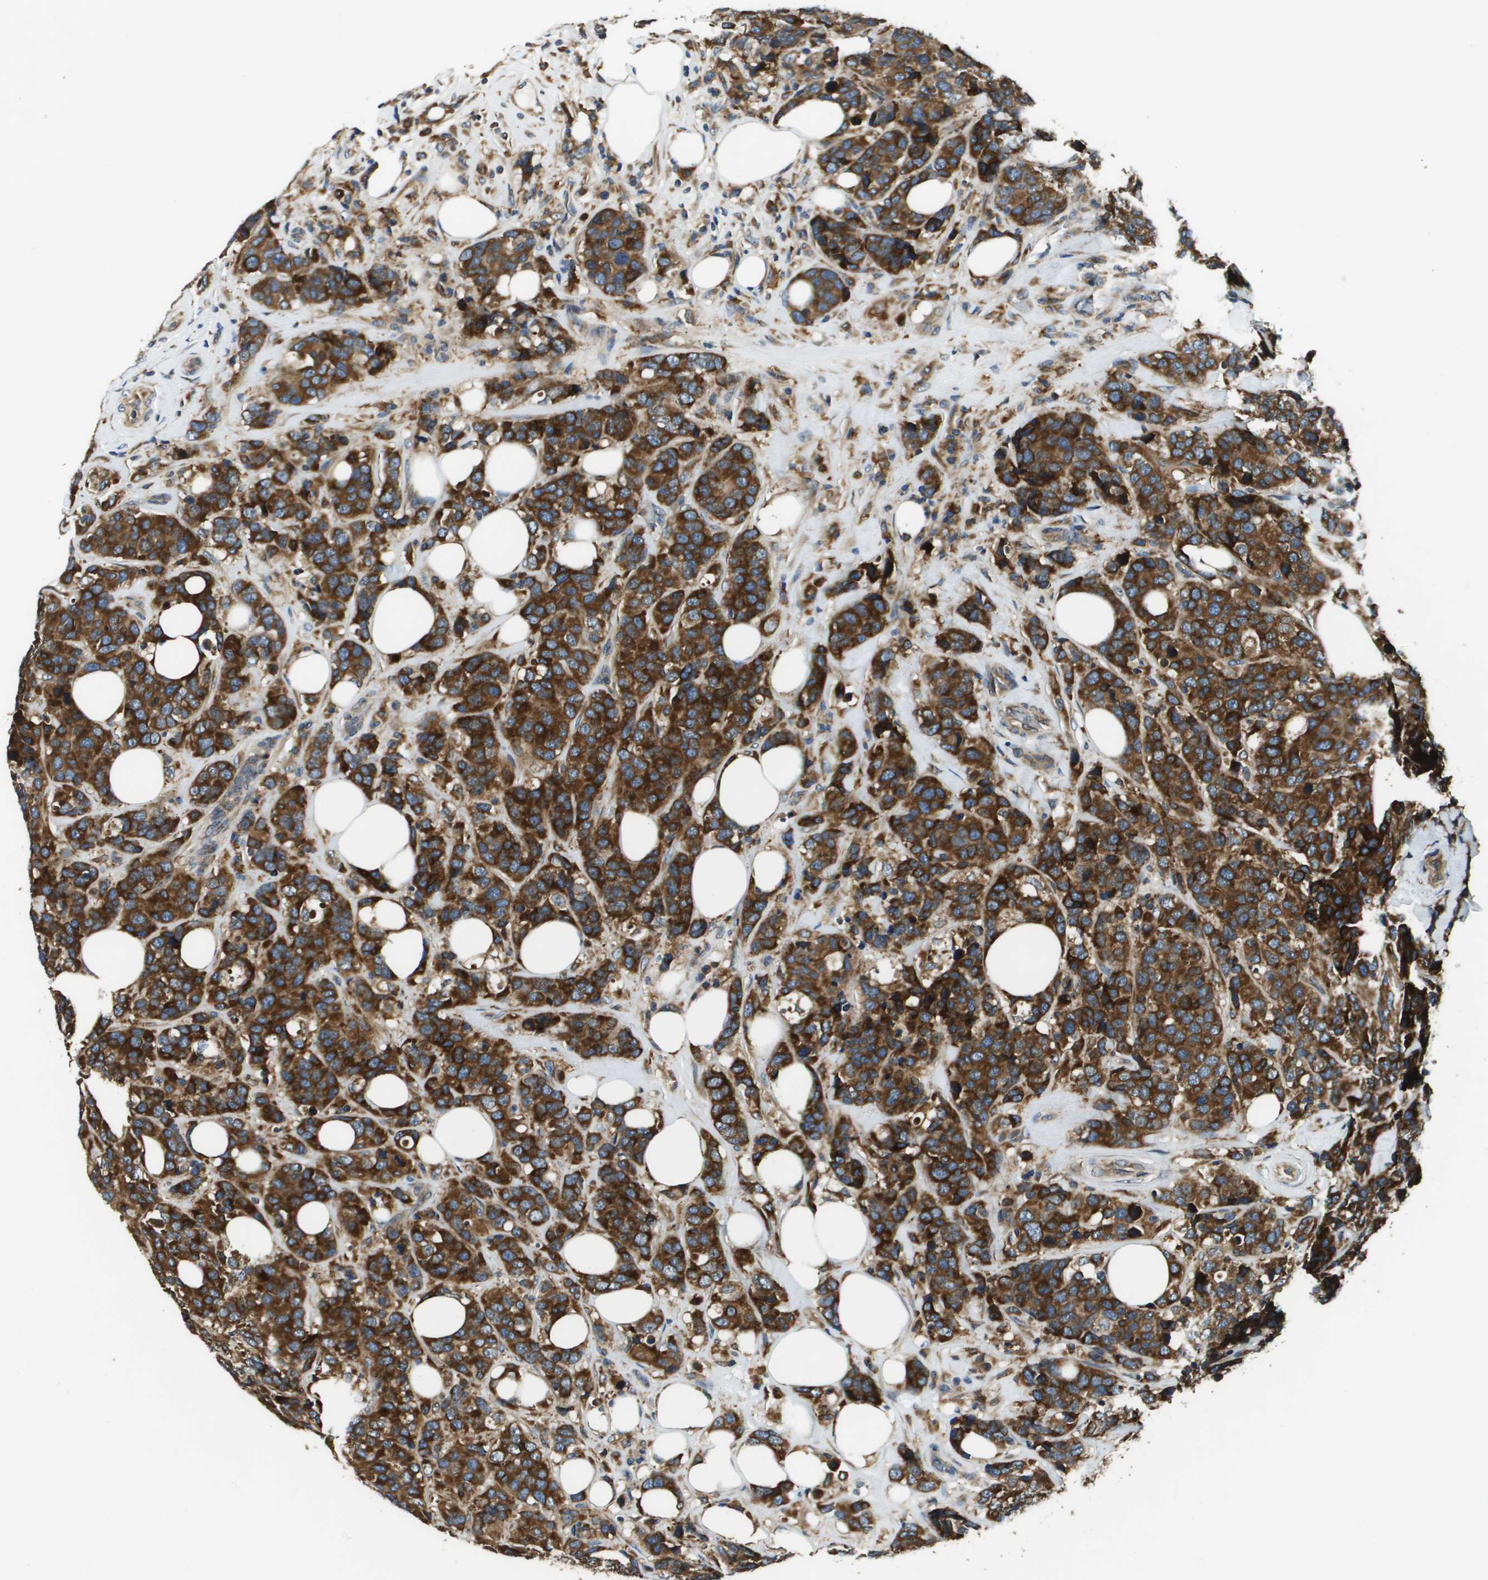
{"staining": {"intensity": "strong", "quantity": ">75%", "location": "cytoplasmic/membranous"}, "tissue": "breast cancer", "cell_type": "Tumor cells", "image_type": "cancer", "snomed": [{"axis": "morphology", "description": "Lobular carcinoma"}, {"axis": "topography", "description": "Breast"}], "caption": "Immunohistochemistry (IHC) (DAB (3,3'-diaminobenzidine)) staining of human breast cancer reveals strong cytoplasmic/membranous protein expression in about >75% of tumor cells. The staining was performed using DAB (3,3'-diaminobenzidine), with brown indicating positive protein expression. Nuclei are stained blue with hematoxylin.", "gene": "CNPY3", "patient": {"sex": "female", "age": 59}}